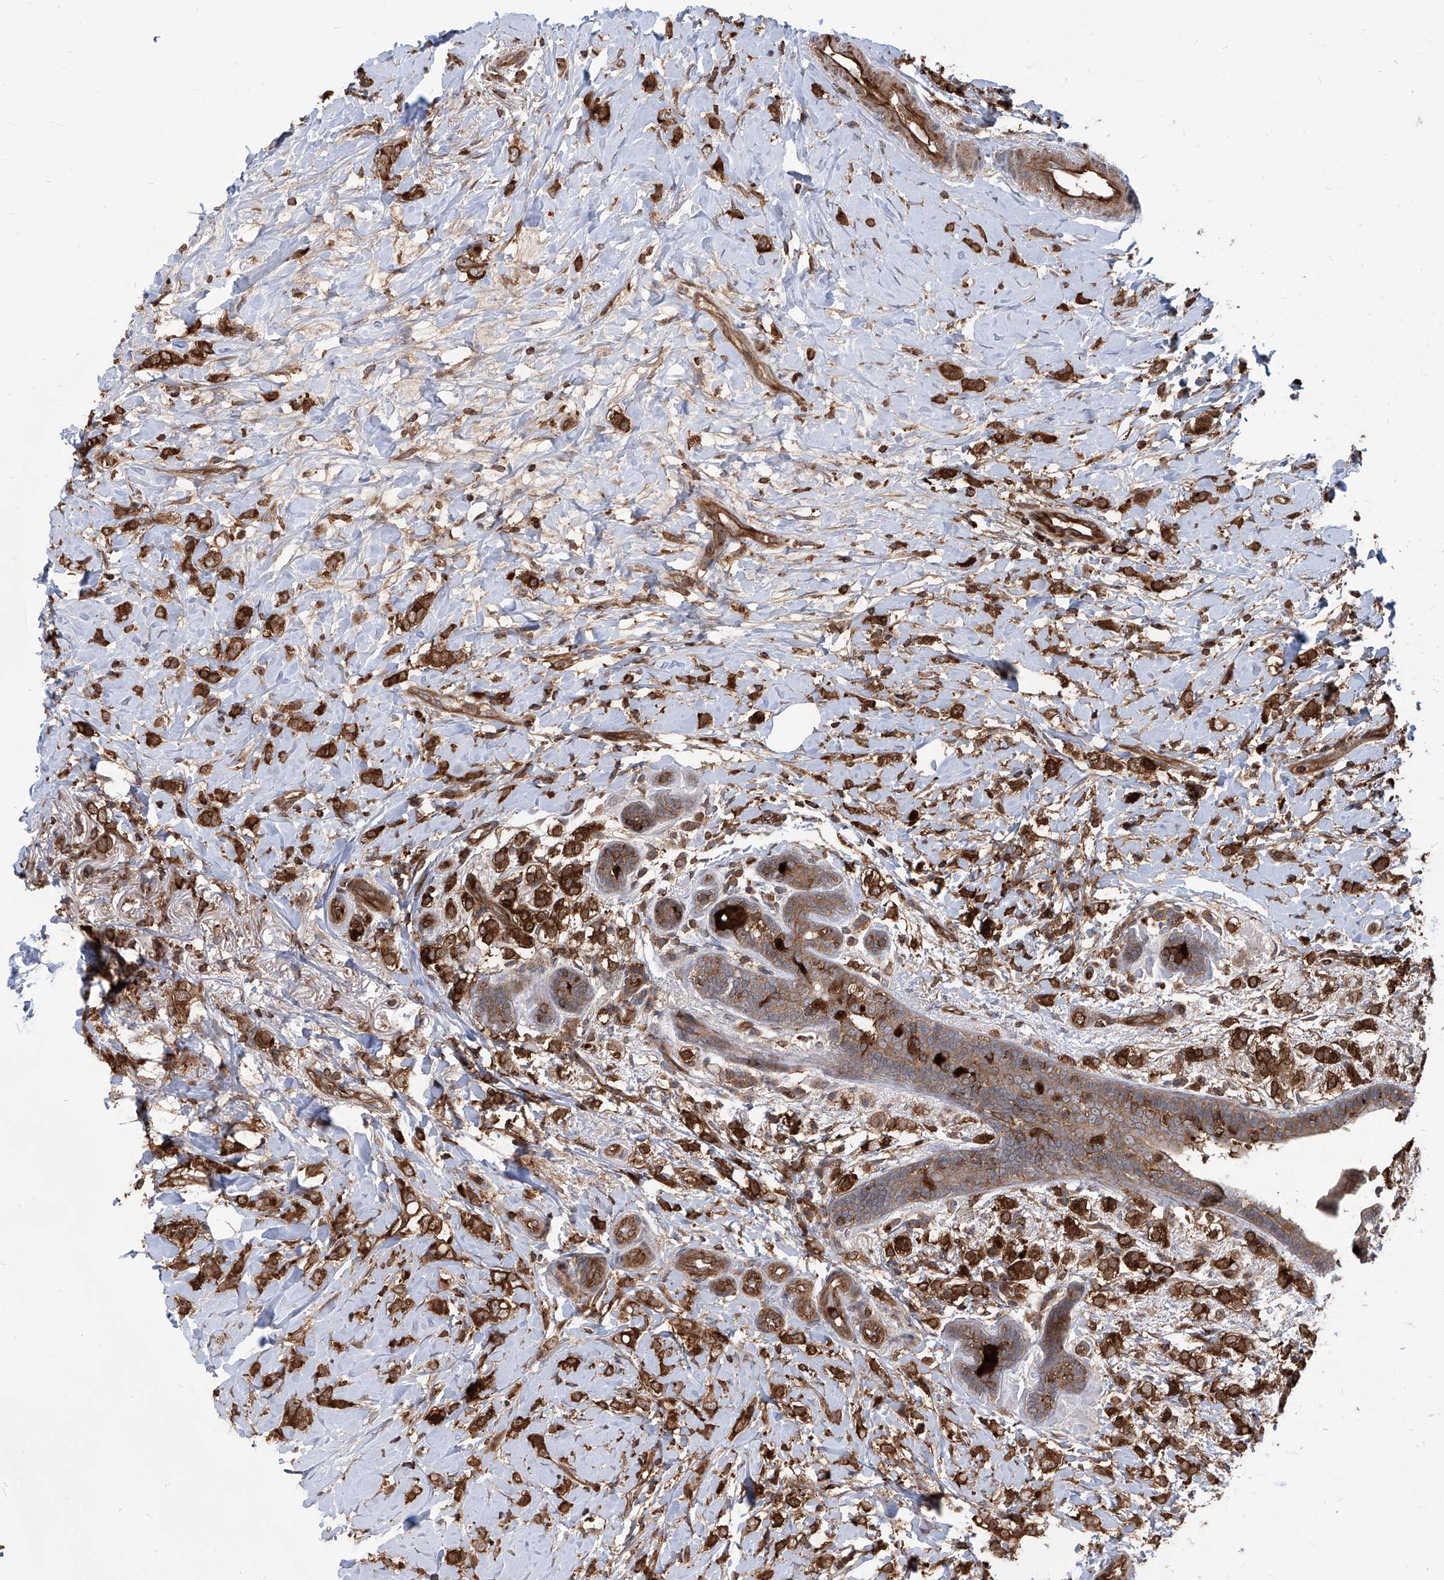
{"staining": {"intensity": "strong", "quantity": ">75%", "location": "cytoplasmic/membranous"}, "tissue": "breast cancer", "cell_type": "Tumor cells", "image_type": "cancer", "snomed": [{"axis": "morphology", "description": "Normal tissue, NOS"}, {"axis": "morphology", "description": "Lobular carcinoma"}, {"axis": "topography", "description": "Breast"}], "caption": "This is an image of immunohistochemistry staining of lobular carcinoma (breast), which shows strong expression in the cytoplasmic/membranous of tumor cells.", "gene": "MAGED2", "patient": {"sex": "female", "age": 47}}